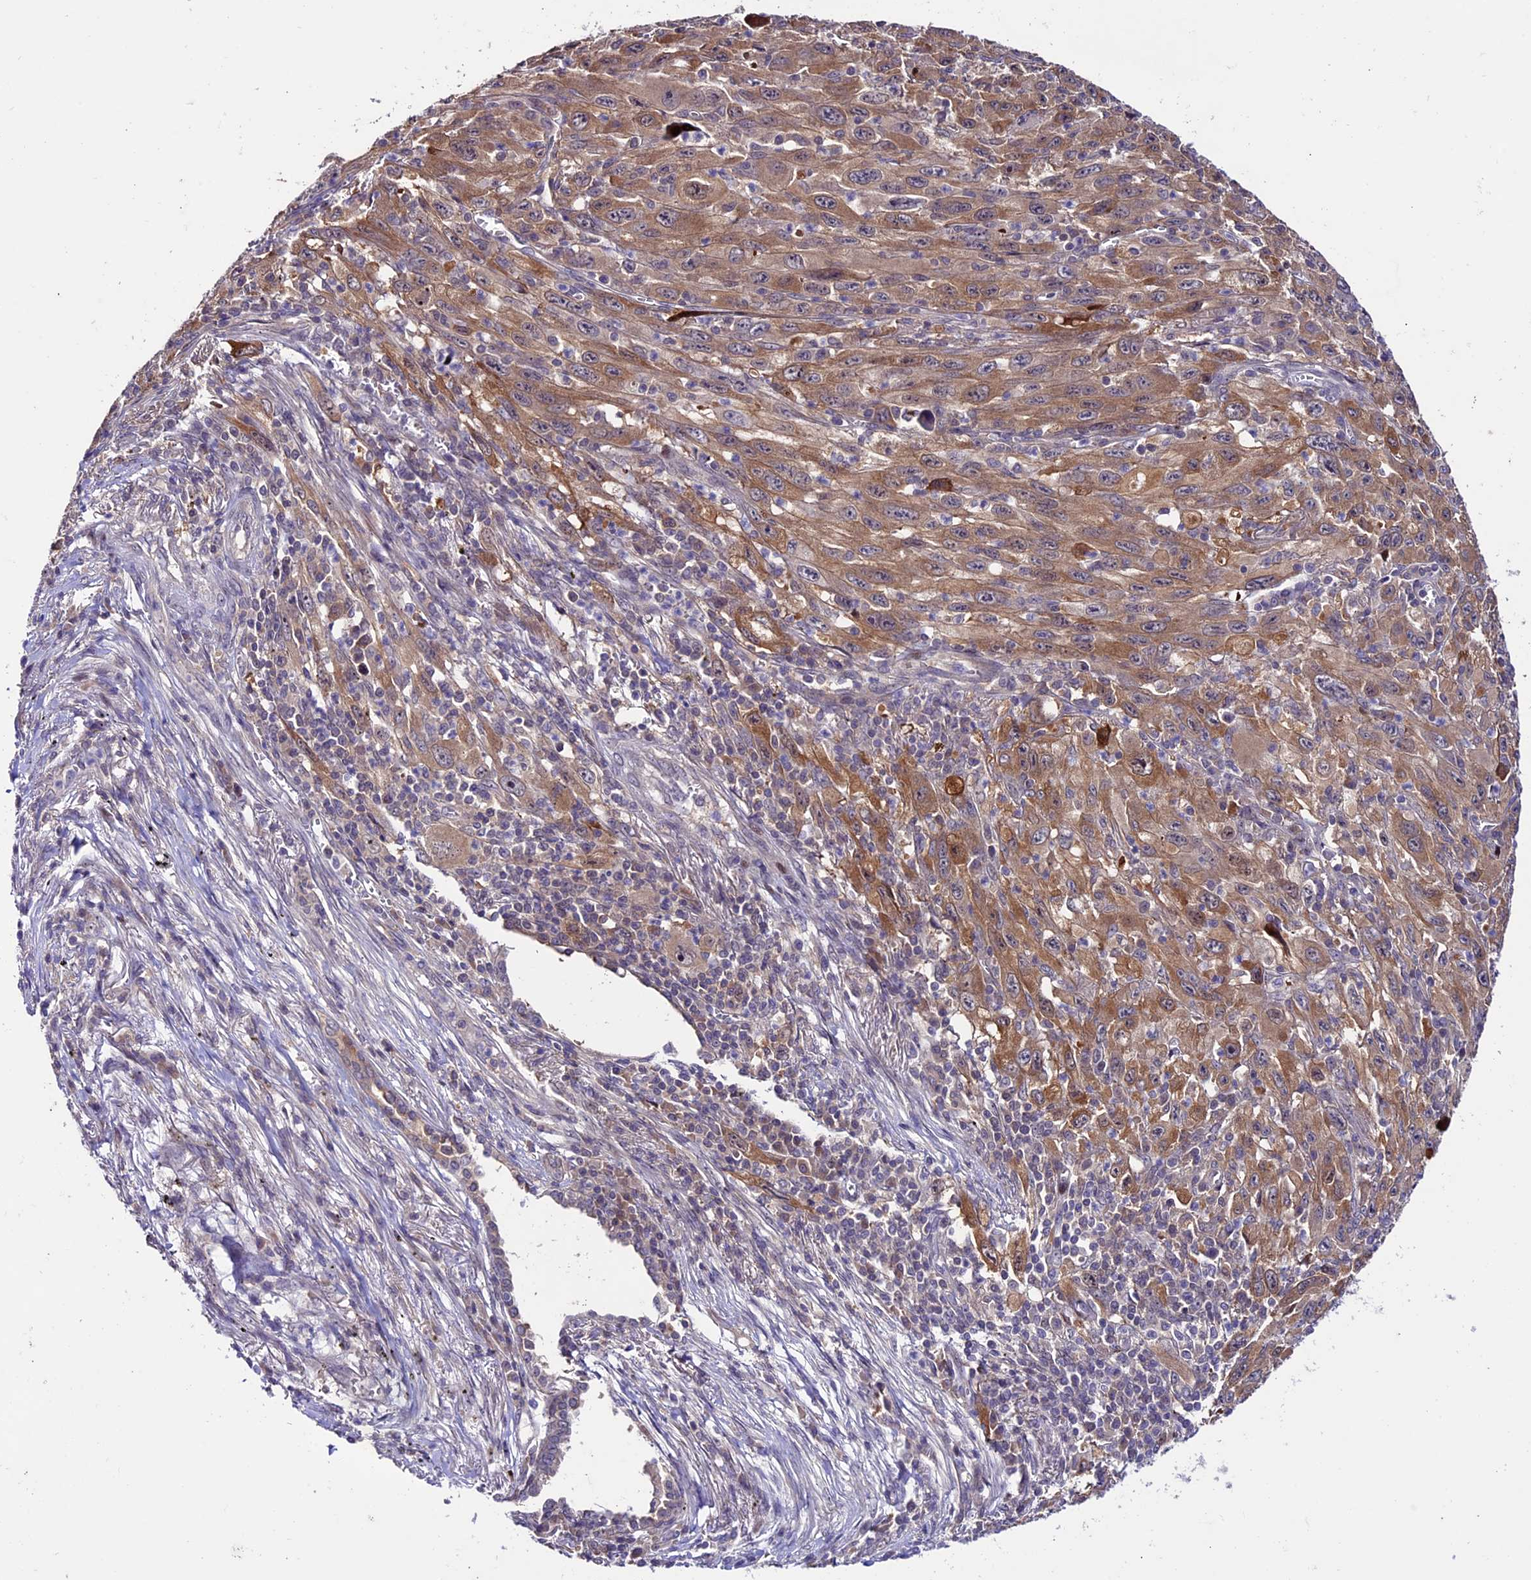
{"staining": {"intensity": "moderate", "quantity": ">75%", "location": "cytoplasmic/membranous"}, "tissue": "melanoma", "cell_type": "Tumor cells", "image_type": "cancer", "snomed": [{"axis": "morphology", "description": "Malignant melanoma, Metastatic site"}, {"axis": "topography", "description": "Skin"}], "caption": "An immunohistochemistry histopathology image of tumor tissue is shown. Protein staining in brown shows moderate cytoplasmic/membranous positivity in malignant melanoma (metastatic site) within tumor cells.", "gene": "XKR7", "patient": {"sex": "female", "age": 56}}